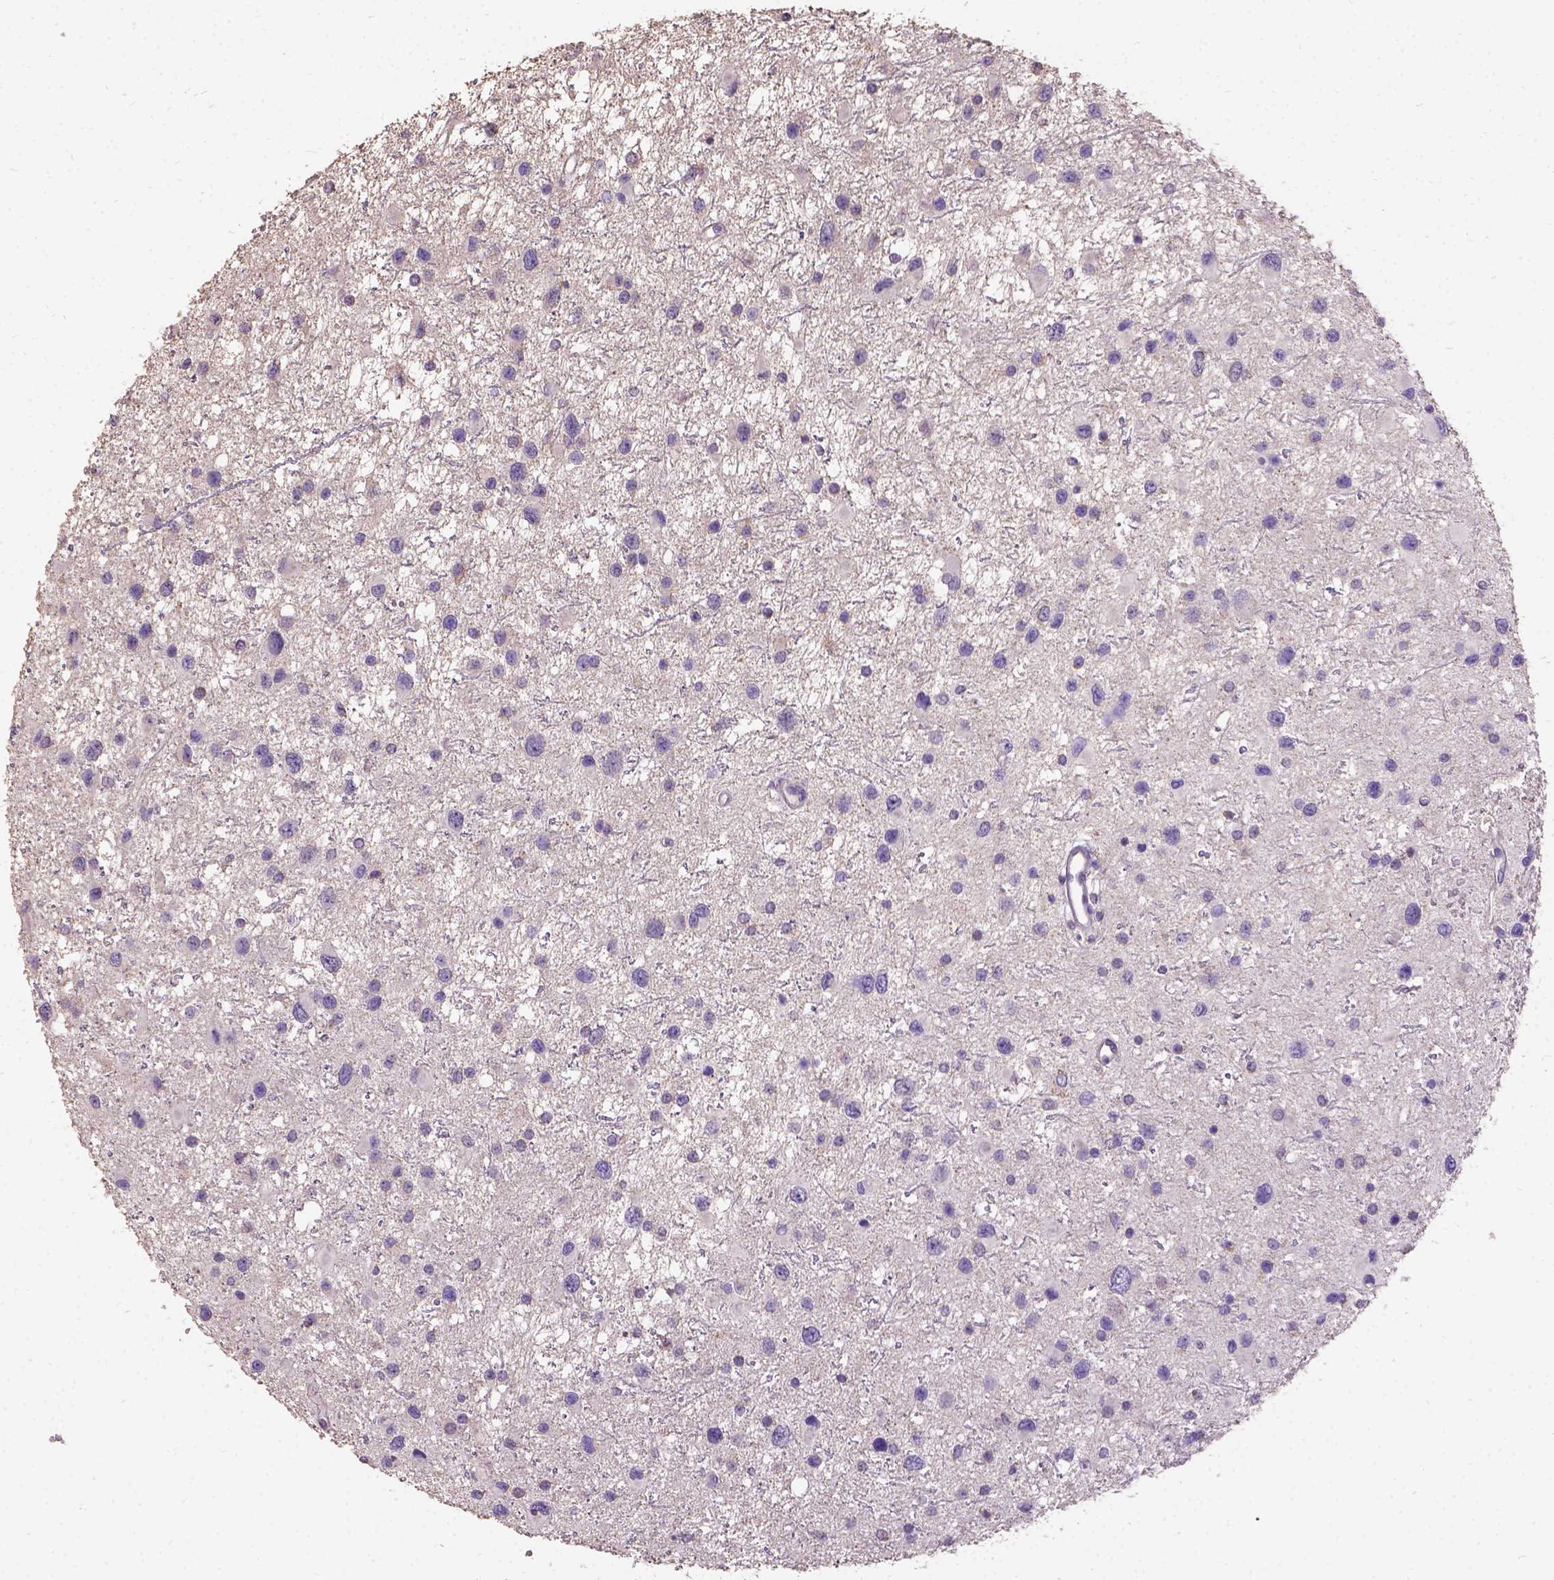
{"staining": {"intensity": "negative", "quantity": "none", "location": "none"}, "tissue": "glioma", "cell_type": "Tumor cells", "image_type": "cancer", "snomed": [{"axis": "morphology", "description": "Glioma, malignant, Low grade"}, {"axis": "topography", "description": "Brain"}], "caption": "High magnification brightfield microscopy of glioma stained with DAB (3,3'-diaminobenzidine) (brown) and counterstained with hematoxylin (blue): tumor cells show no significant positivity.", "gene": "DQX1", "patient": {"sex": "female", "age": 32}}